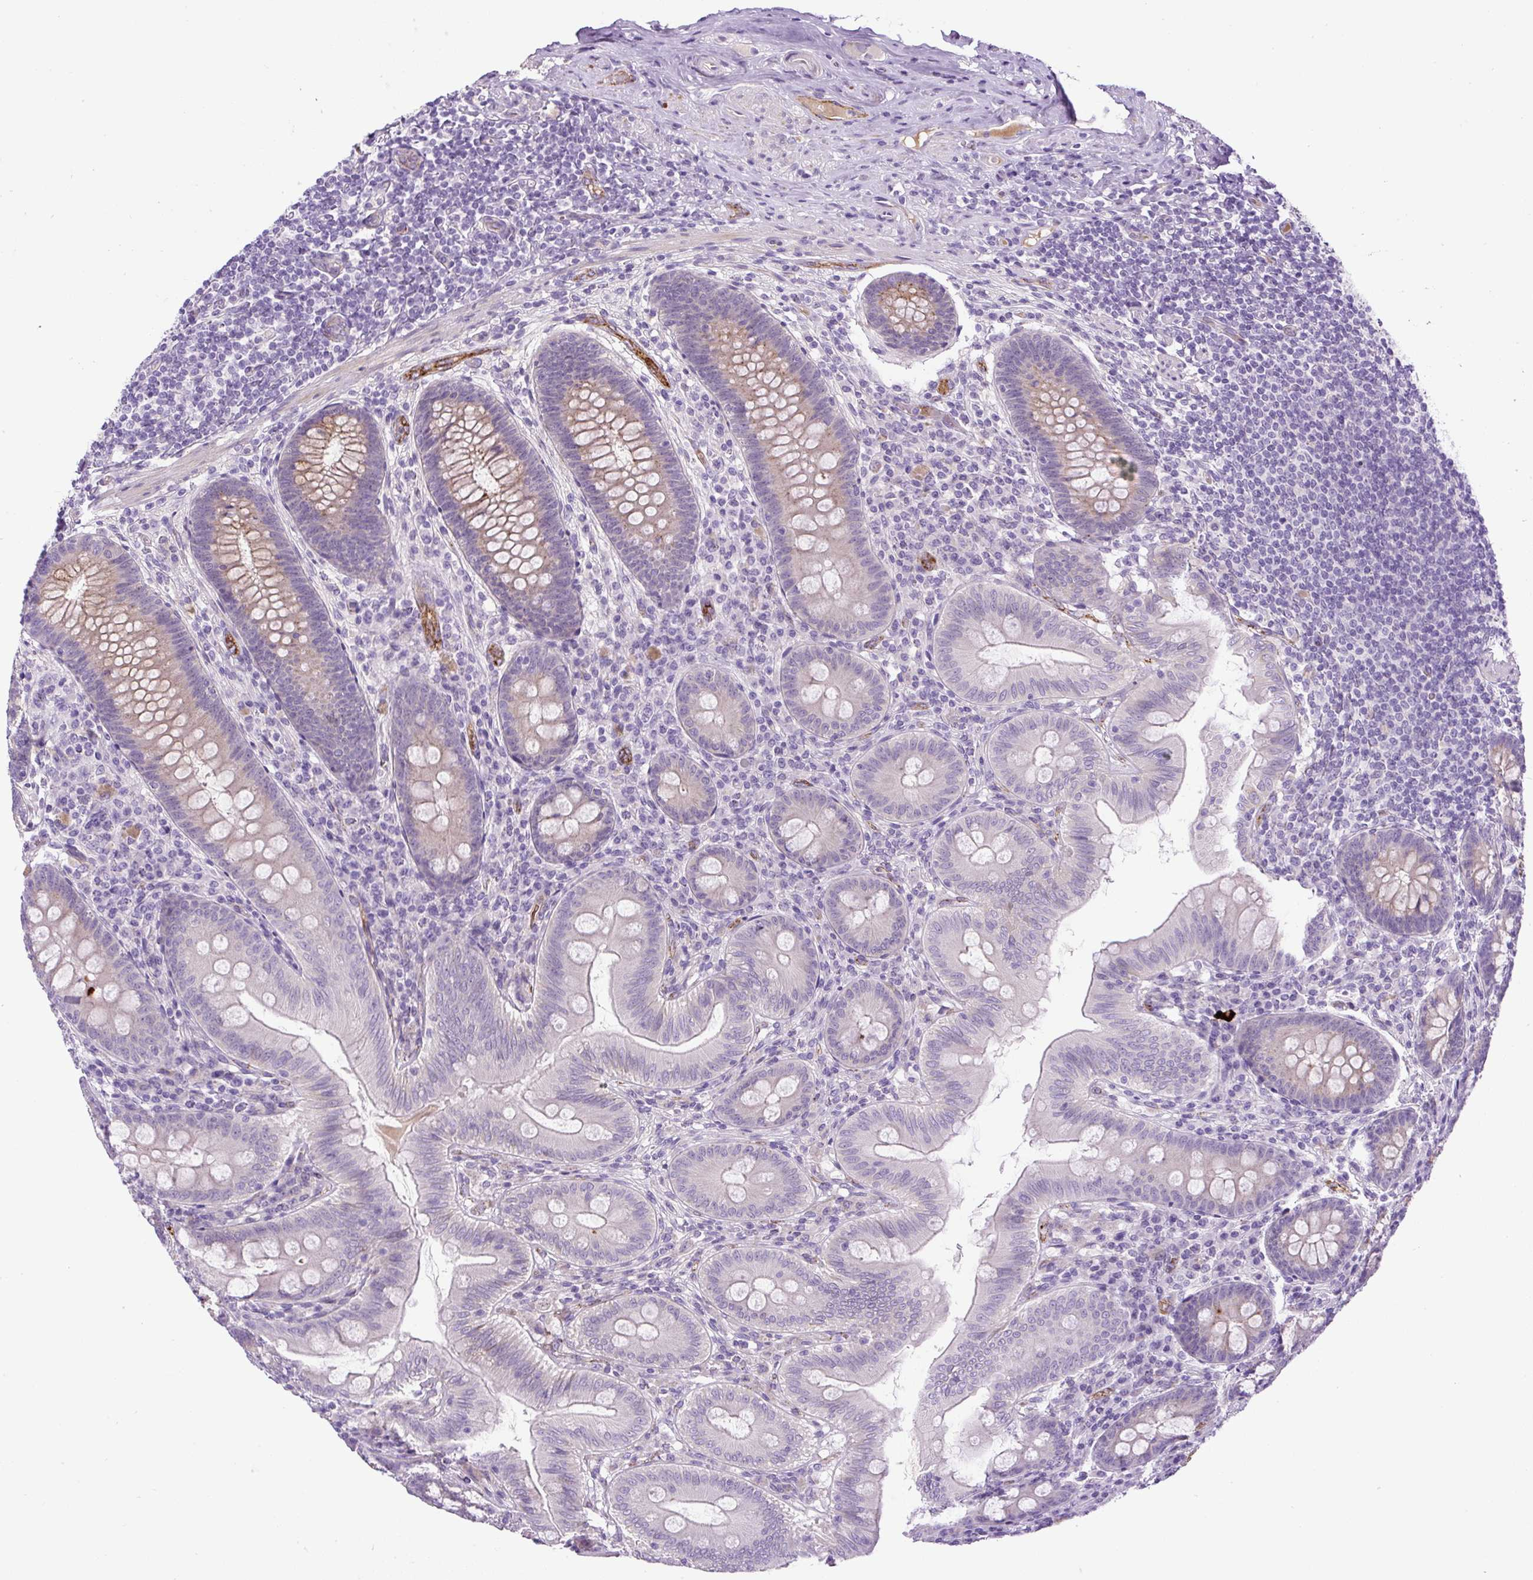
{"staining": {"intensity": "moderate", "quantity": "<25%", "location": "cytoplasmic/membranous"}, "tissue": "appendix", "cell_type": "Glandular cells", "image_type": "normal", "snomed": [{"axis": "morphology", "description": "Normal tissue, NOS"}, {"axis": "topography", "description": "Appendix"}], "caption": "Moderate cytoplasmic/membranous expression for a protein is appreciated in about <25% of glandular cells of normal appendix using immunohistochemistry (IHC).", "gene": "LEFTY1", "patient": {"sex": "male", "age": 71}}